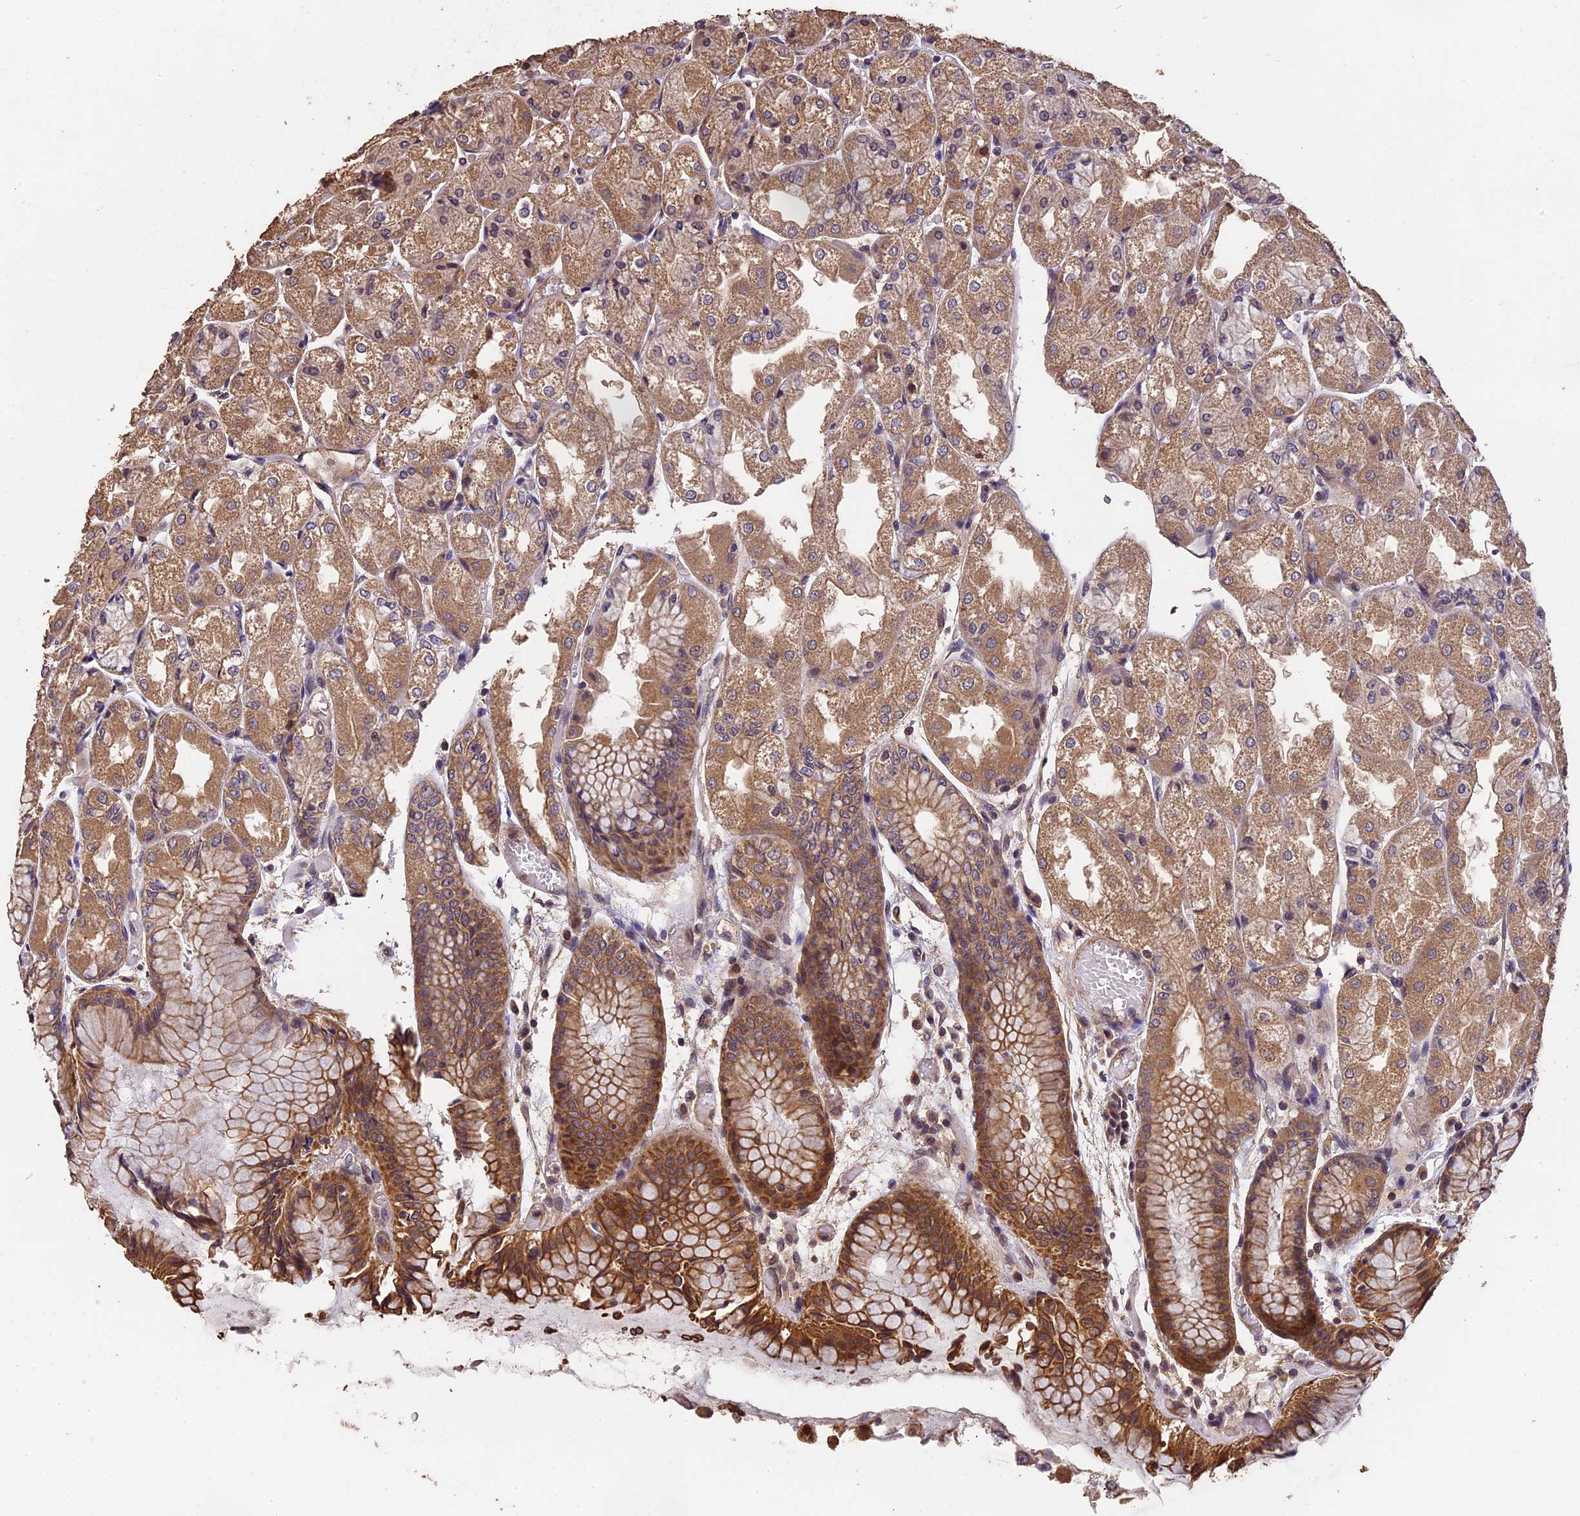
{"staining": {"intensity": "moderate", "quantity": ">75%", "location": "cytoplasmic/membranous"}, "tissue": "stomach", "cell_type": "Glandular cells", "image_type": "normal", "snomed": [{"axis": "morphology", "description": "Normal tissue, NOS"}, {"axis": "topography", "description": "Stomach, upper"}], "caption": "The micrograph shows immunohistochemical staining of unremarkable stomach. There is moderate cytoplasmic/membranous staining is present in about >75% of glandular cells. (IHC, brightfield microscopy, high magnification).", "gene": "CHD9", "patient": {"sex": "male", "age": 72}}